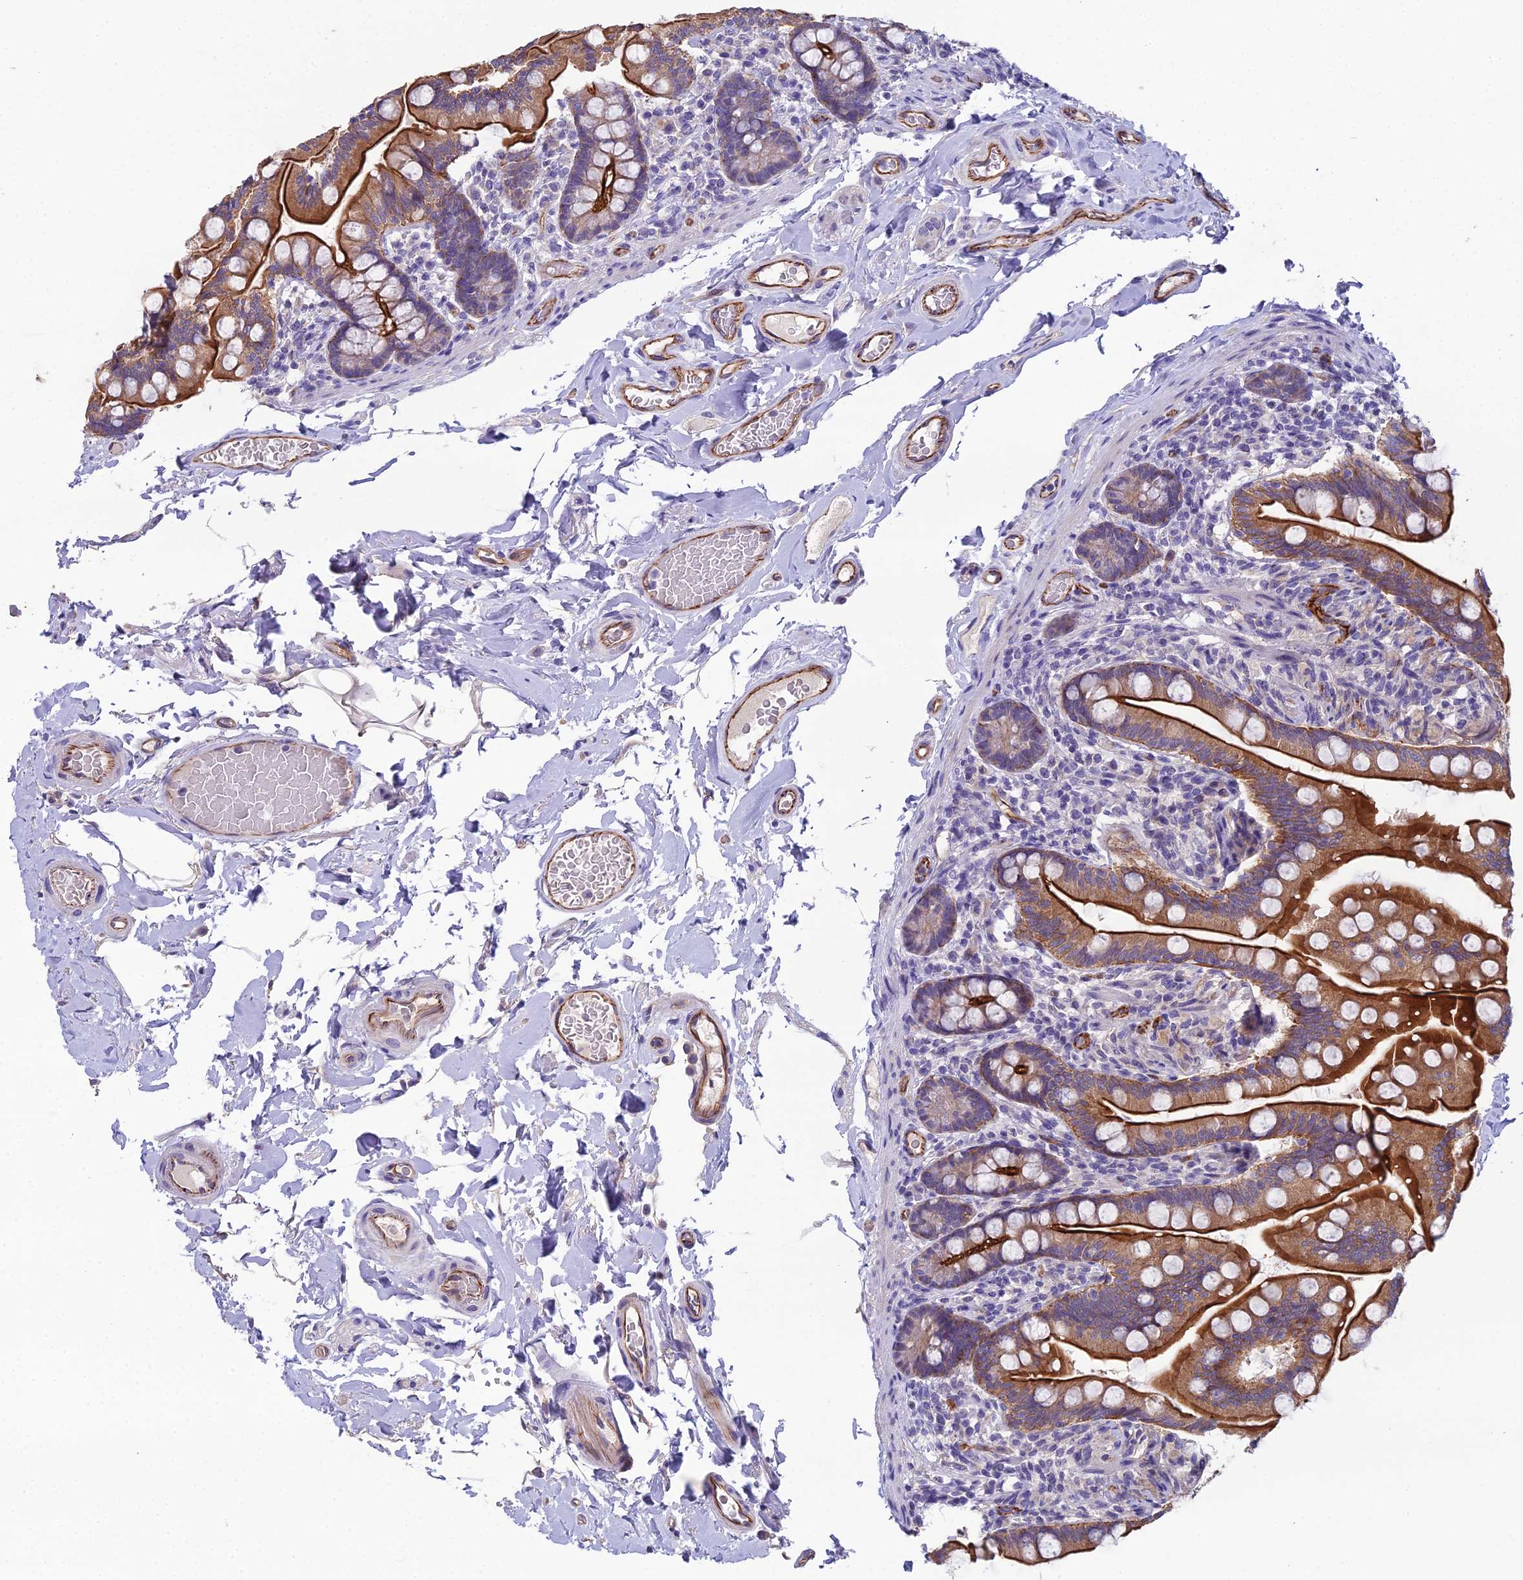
{"staining": {"intensity": "strong", "quantity": ">75%", "location": "cytoplasmic/membranous"}, "tissue": "small intestine", "cell_type": "Glandular cells", "image_type": "normal", "snomed": [{"axis": "morphology", "description": "Normal tissue, NOS"}, {"axis": "topography", "description": "Small intestine"}], "caption": "A brown stain highlights strong cytoplasmic/membranous positivity of a protein in glandular cells of benign human small intestine.", "gene": "CFAP47", "patient": {"sex": "female", "age": 64}}